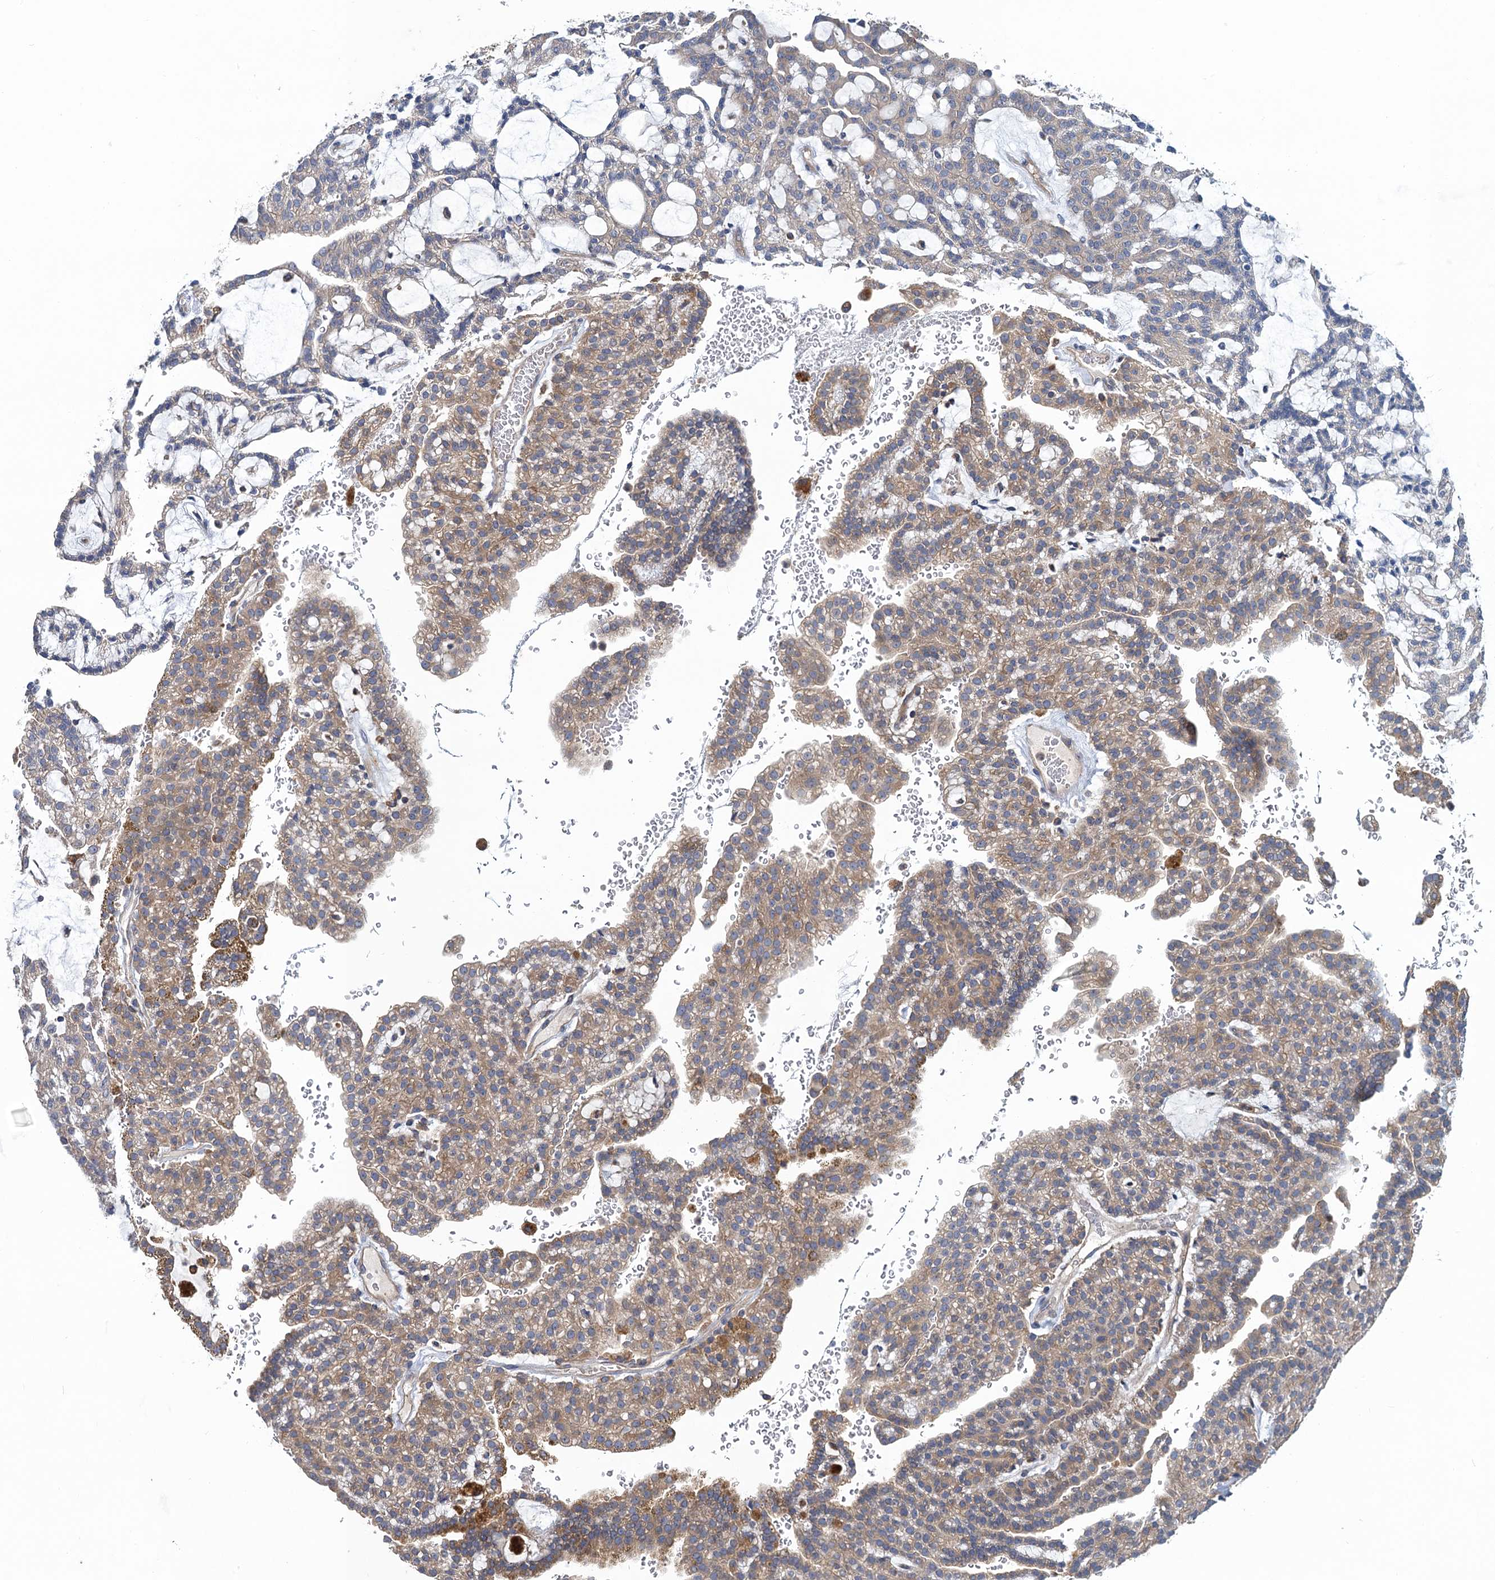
{"staining": {"intensity": "weak", "quantity": ">75%", "location": "cytoplasmic/membranous"}, "tissue": "renal cancer", "cell_type": "Tumor cells", "image_type": "cancer", "snomed": [{"axis": "morphology", "description": "Adenocarcinoma, NOS"}, {"axis": "topography", "description": "Kidney"}], "caption": "The photomicrograph reveals immunohistochemical staining of renal adenocarcinoma. There is weak cytoplasmic/membranous positivity is seen in about >75% of tumor cells.", "gene": "SNAP29", "patient": {"sex": "male", "age": 63}}